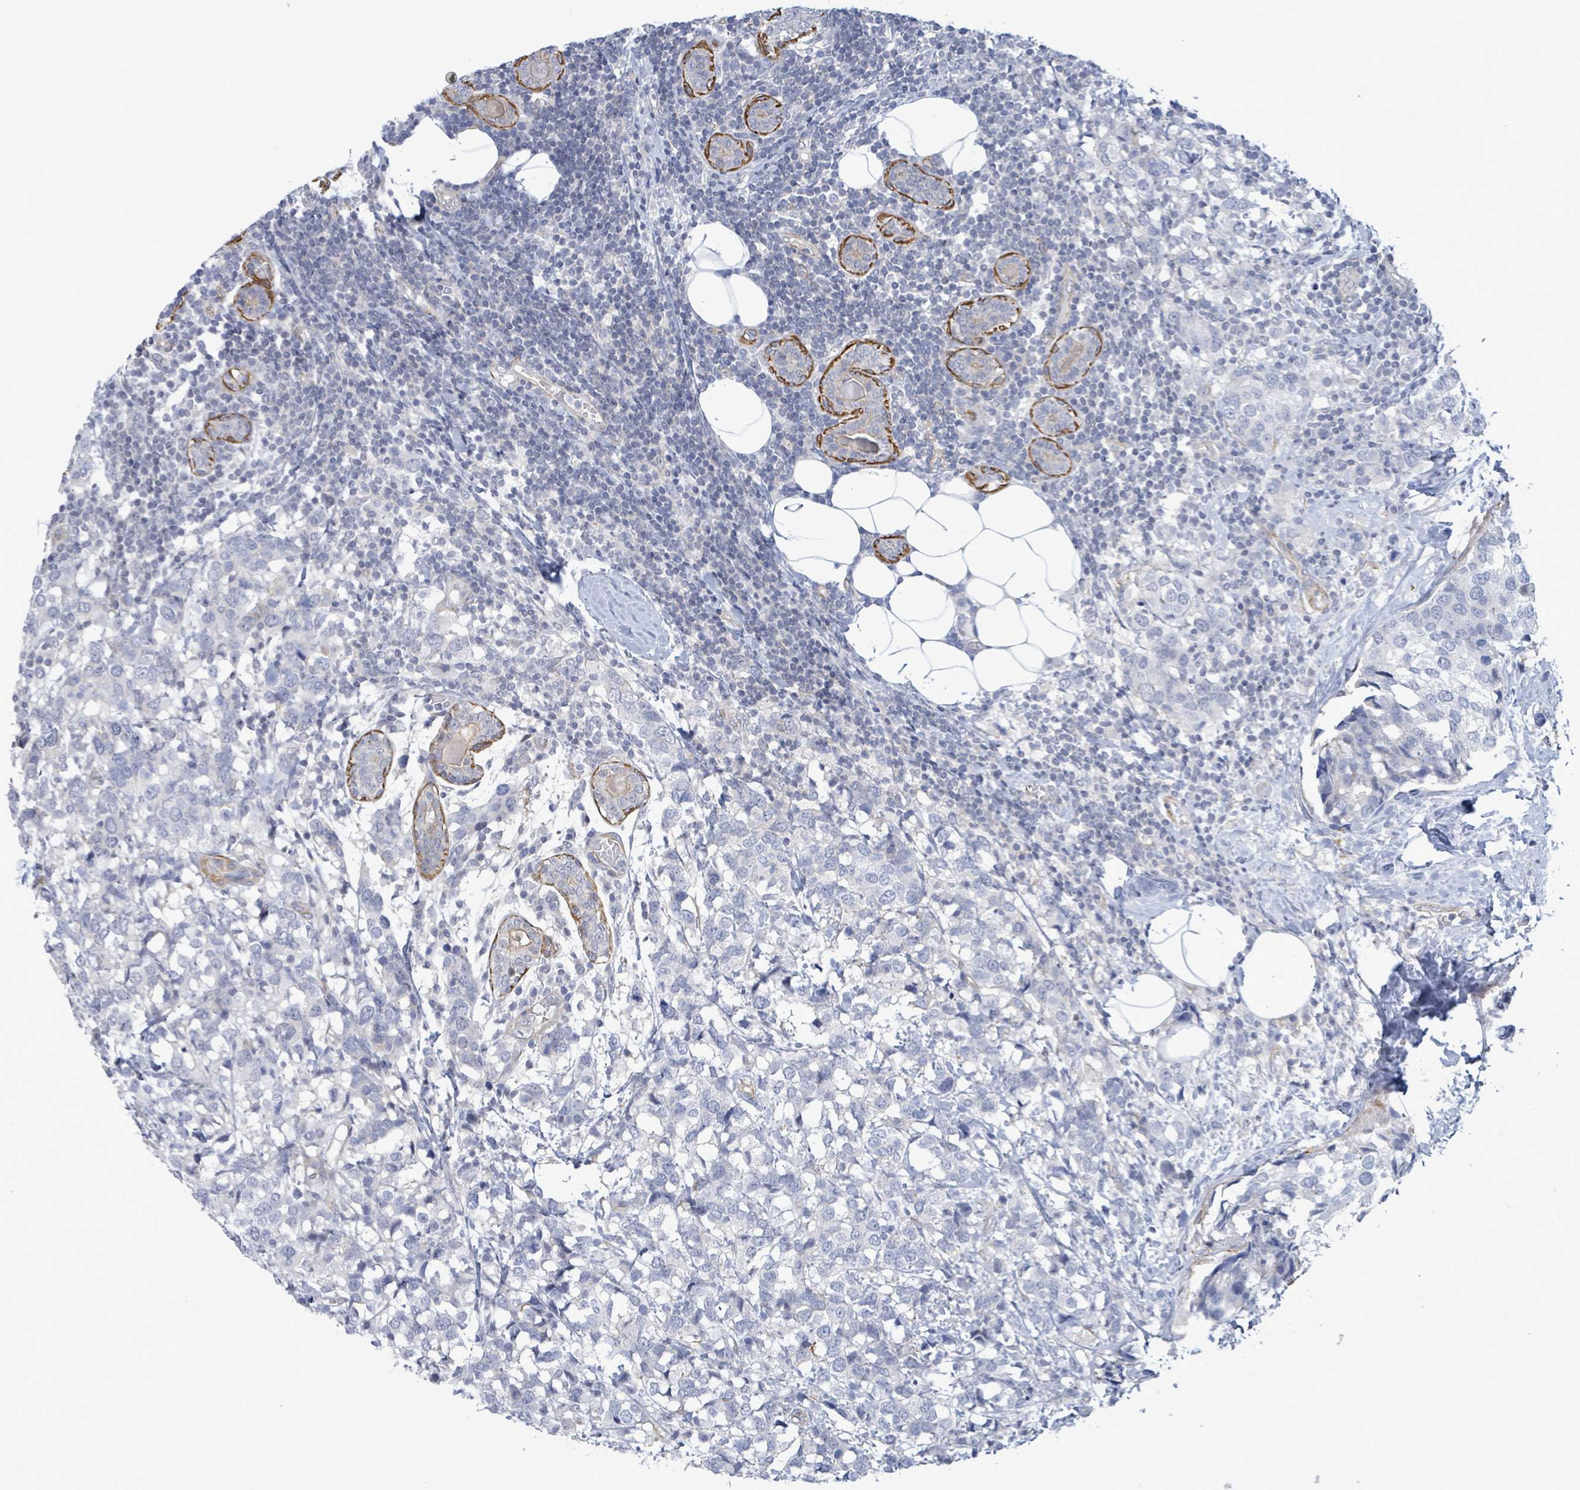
{"staining": {"intensity": "negative", "quantity": "none", "location": "none"}, "tissue": "breast cancer", "cell_type": "Tumor cells", "image_type": "cancer", "snomed": [{"axis": "morphology", "description": "Lobular carcinoma"}, {"axis": "topography", "description": "Breast"}], "caption": "Immunohistochemistry image of neoplastic tissue: human lobular carcinoma (breast) stained with DAB displays no significant protein positivity in tumor cells.", "gene": "DMRTC1B", "patient": {"sex": "female", "age": 59}}